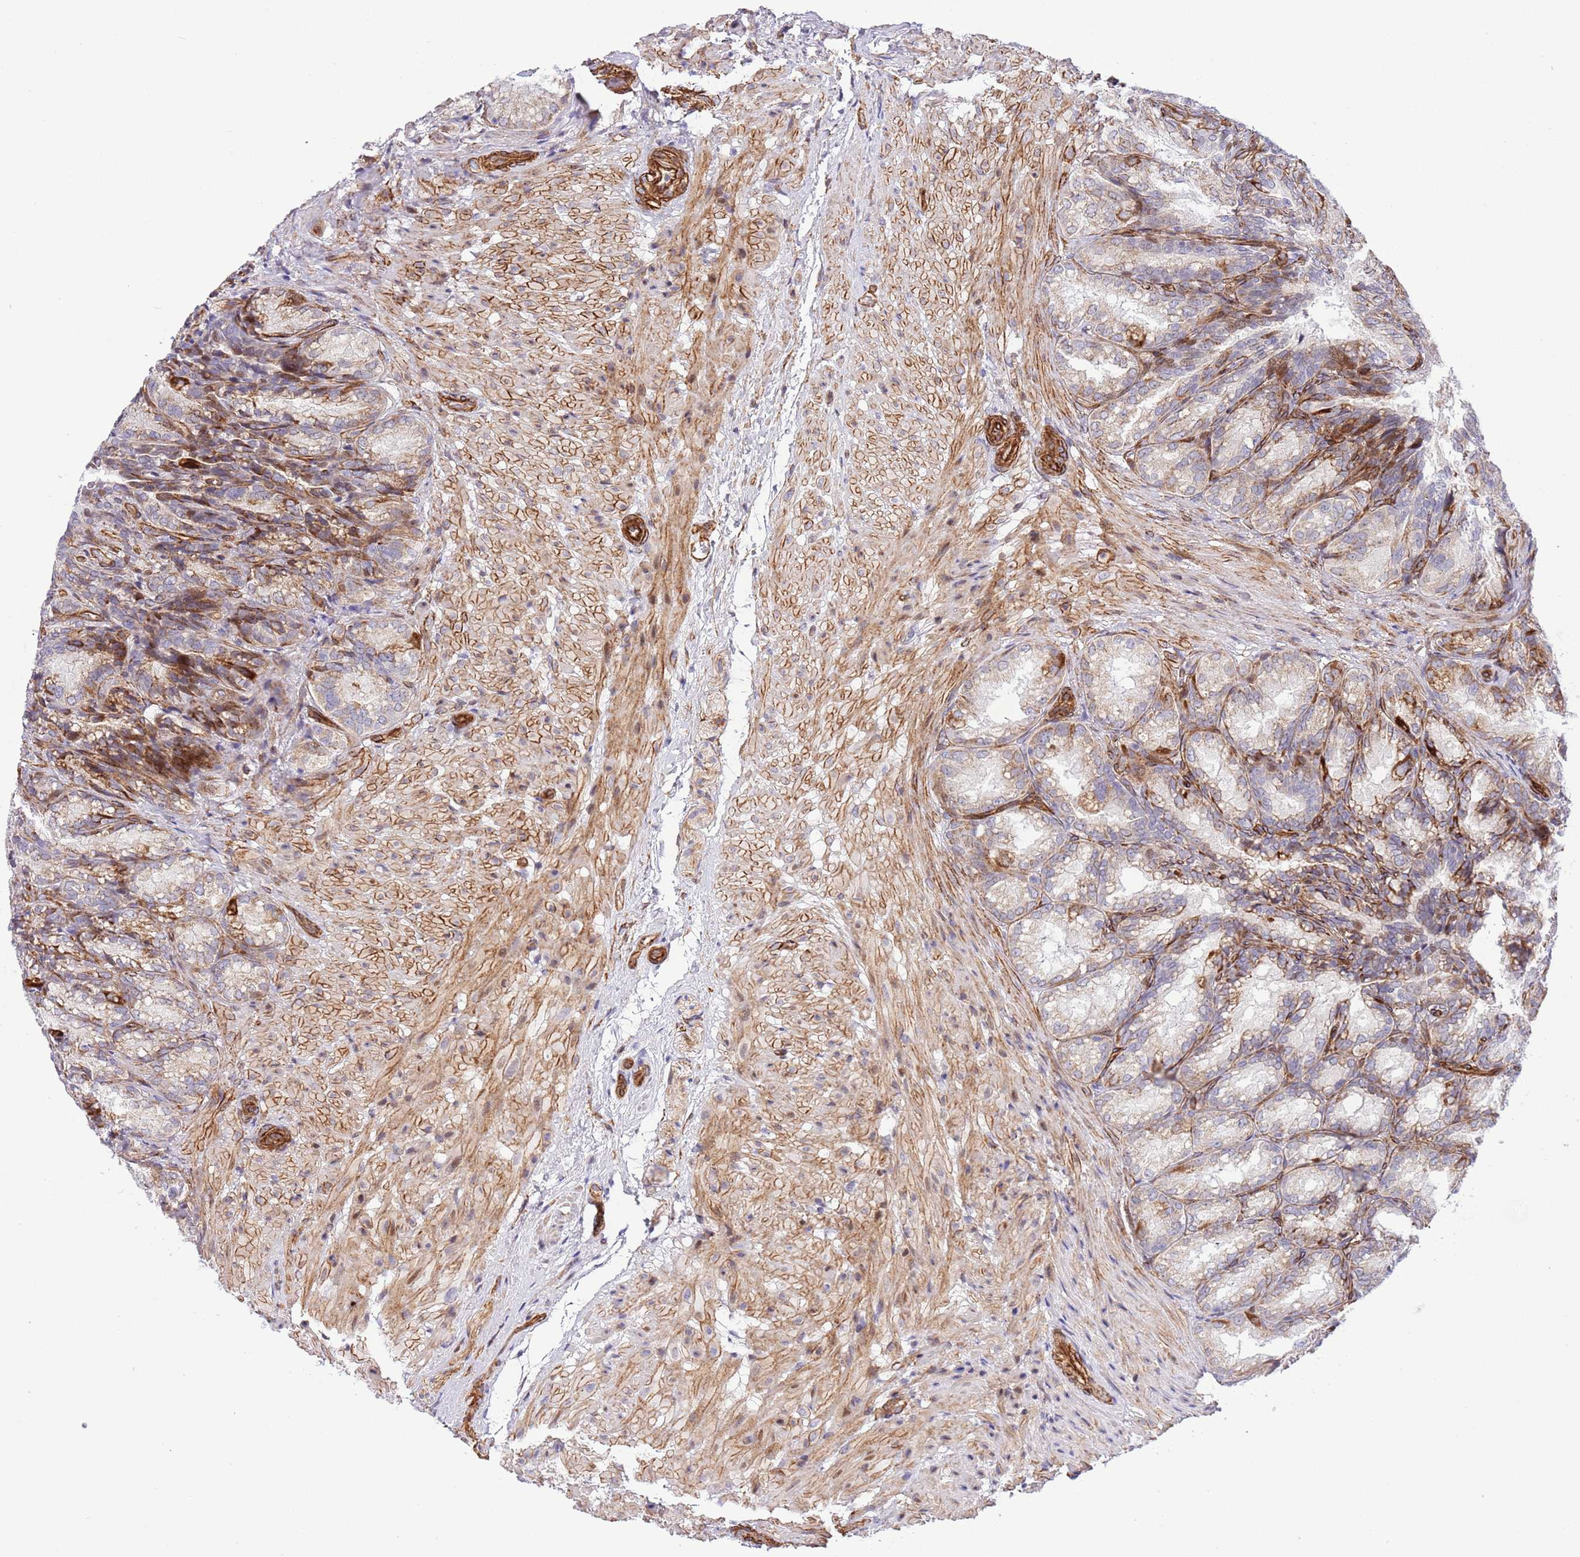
{"staining": {"intensity": "moderate", "quantity": "25%-75%", "location": "cytoplasmic/membranous"}, "tissue": "seminal vesicle", "cell_type": "Glandular cells", "image_type": "normal", "snomed": [{"axis": "morphology", "description": "Normal tissue, NOS"}, {"axis": "topography", "description": "Seminal veicle"}], "caption": "The image exhibits immunohistochemical staining of benign seminal vesicle. There is moderate cytoplasmic/membranous positivity is seen in about 25%-75% of glandular cells. Immunohistochemistry (ihc) stains the protein in brown and the nuclei are stained blue.", "gene": "NEK3", "patient": {"sex": "male", "age": 58}}